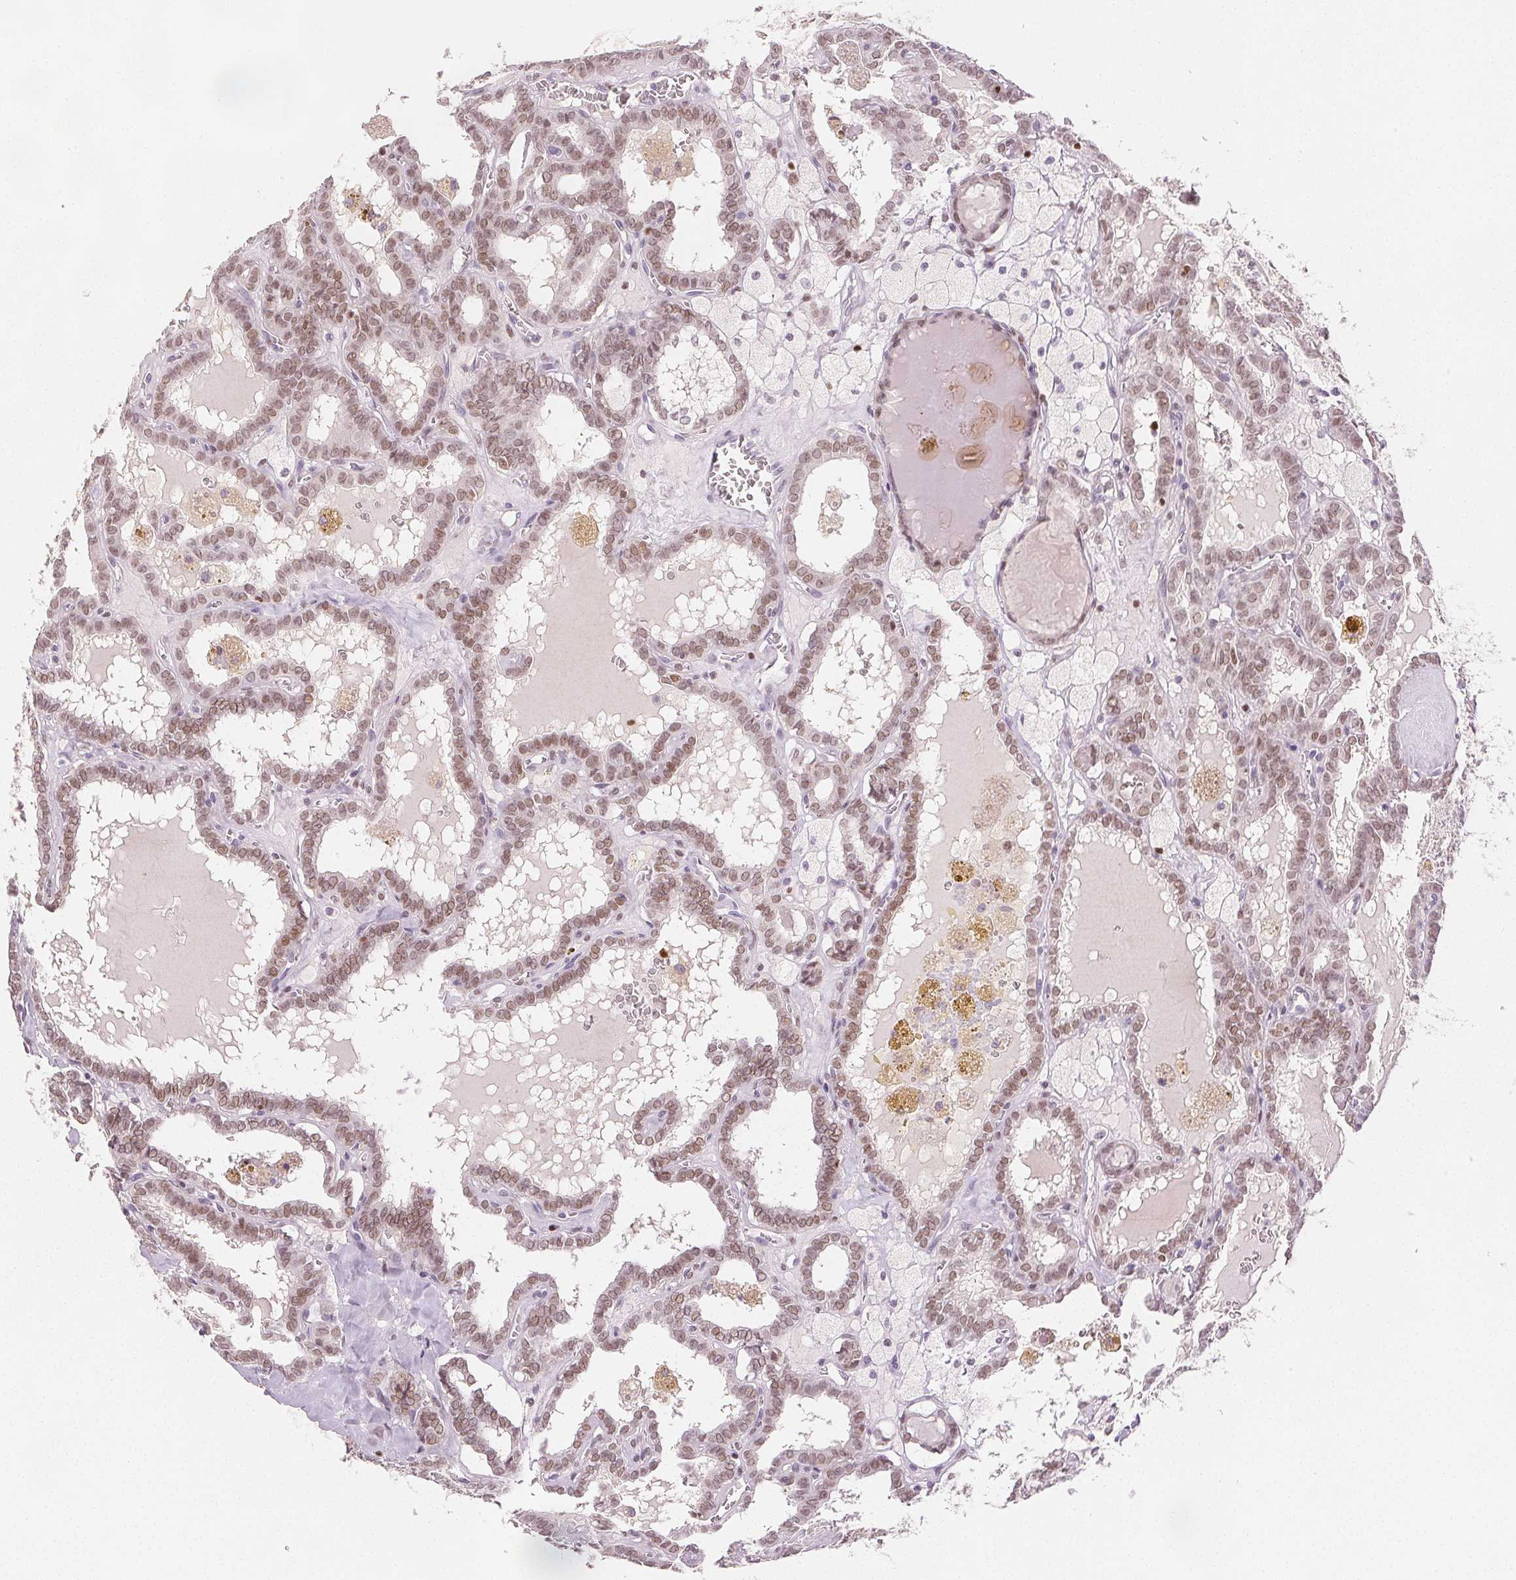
{"staining": {"intensity": "moderate", "quantity": ">75%", "location": "nuclear"}, "tissue": "thyroid cancer", "cell_type": "Tumor cells", "image_type": "cancer", "snomed": [{"axis": "morphology", "description": "Papillary adenocarcinoma, NOS"}, {"axis": "topography", "description": "Thyroid gland"}], "caption": "Tumor cells display medium levels of moderate nuclear expression in about >75% of cells in human thyroid cancer (papillary adenocarcinoma).", "gene": "RUNX2", "patient": {"sex": "female", "age": 39}}